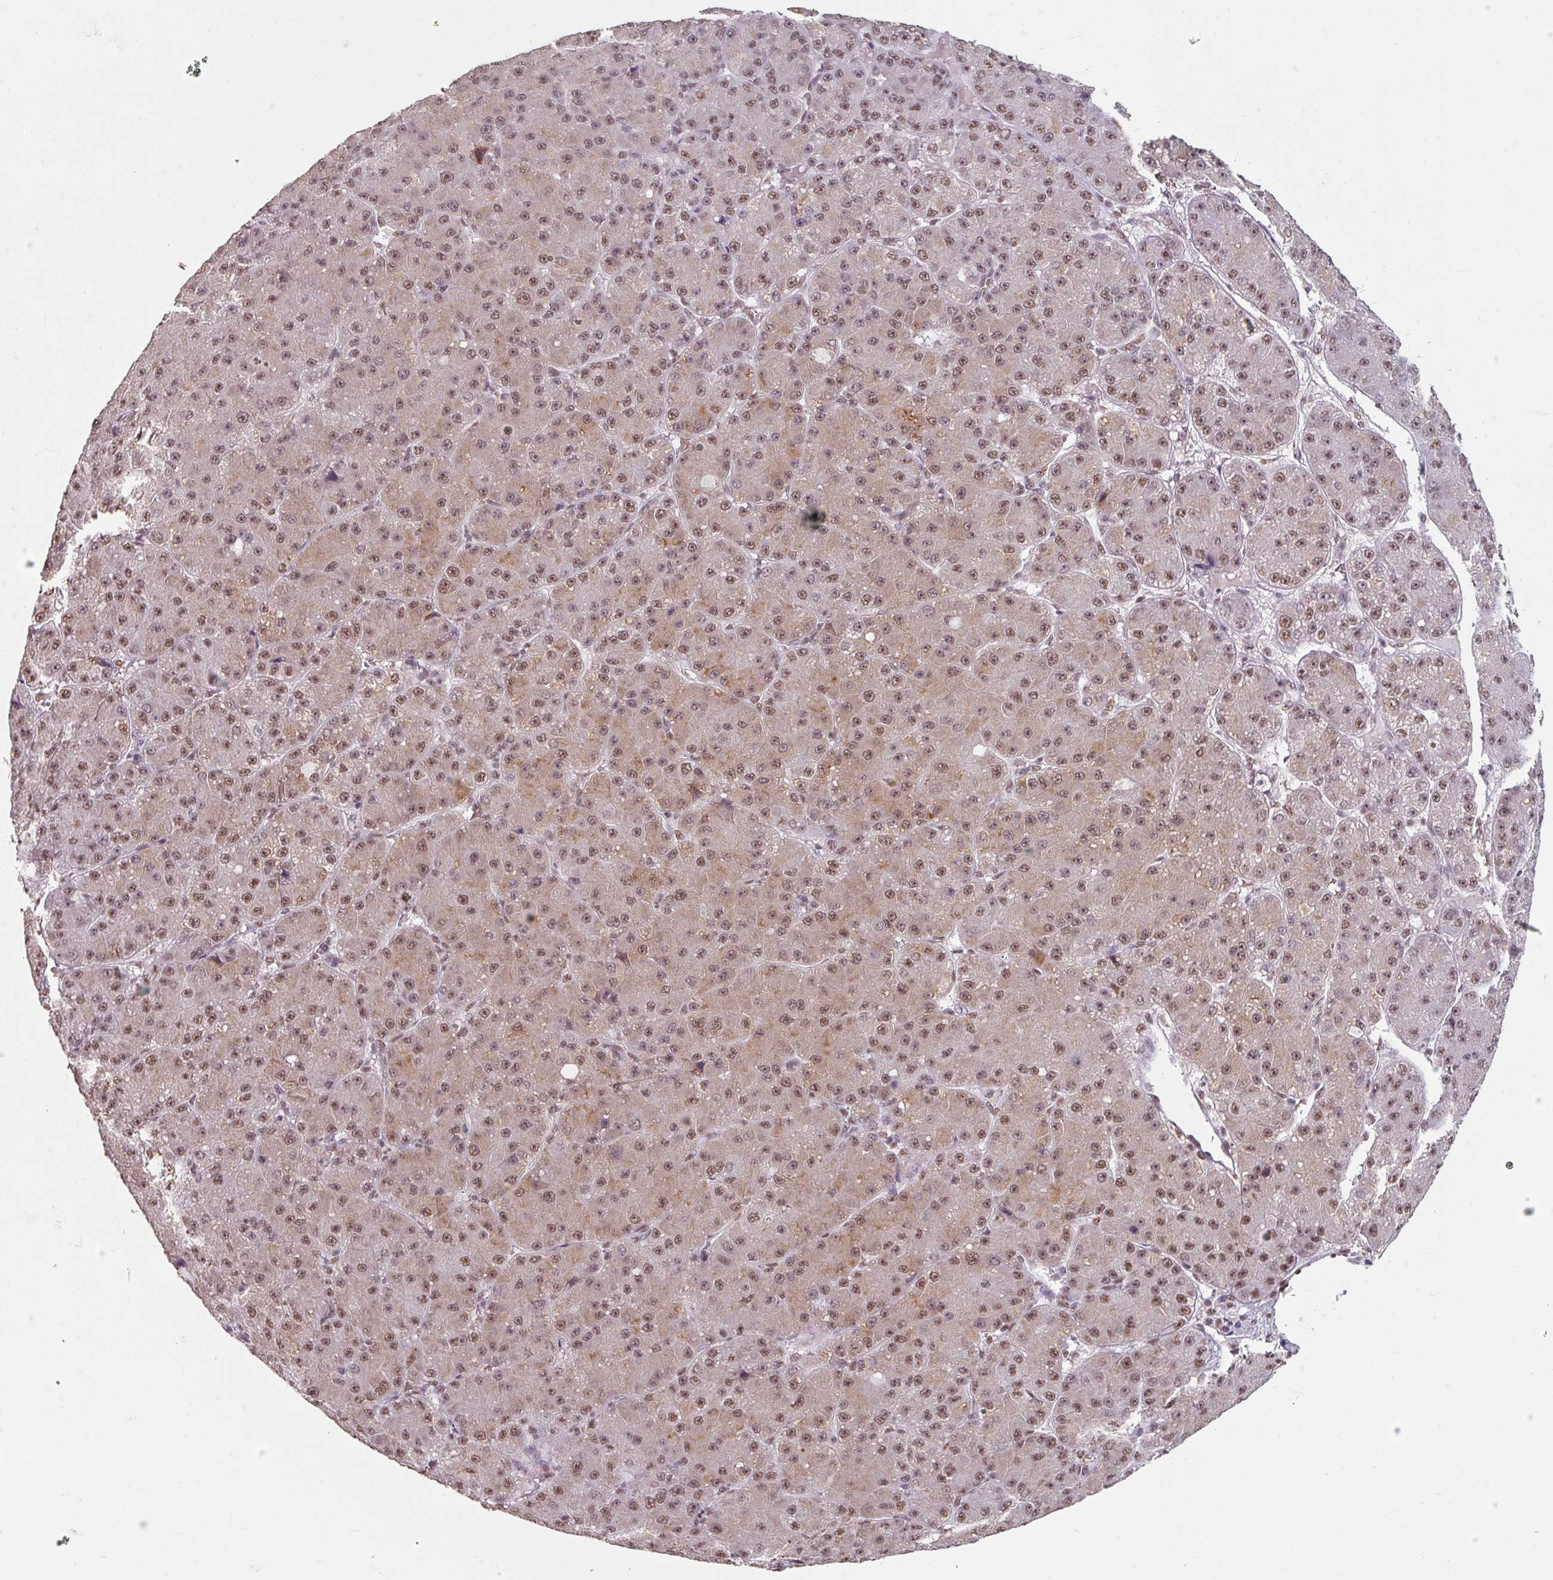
{"staining": {"intensity": "moderate", "quantity": "25%-75%", "location": "nuclear"}, "tissue": "liver cancer", "cell_type": "Tumor cells", "image_type": "cancer", "snomed": [{"axis": "morphology", "description": "Carcinoma, Hepatocellular, NOS"}, {"axis": "topography", "description": "Liver"}], "caption": "Approximately 25%-75% of tumor cells in liver hepatocellular carcinoma demonstrate moderate nuclear protein staining as visualized by brown immunohistochemical staining.", "gene": "ZFTRAF1", "patient": {"sex": "male", "age": 67}}